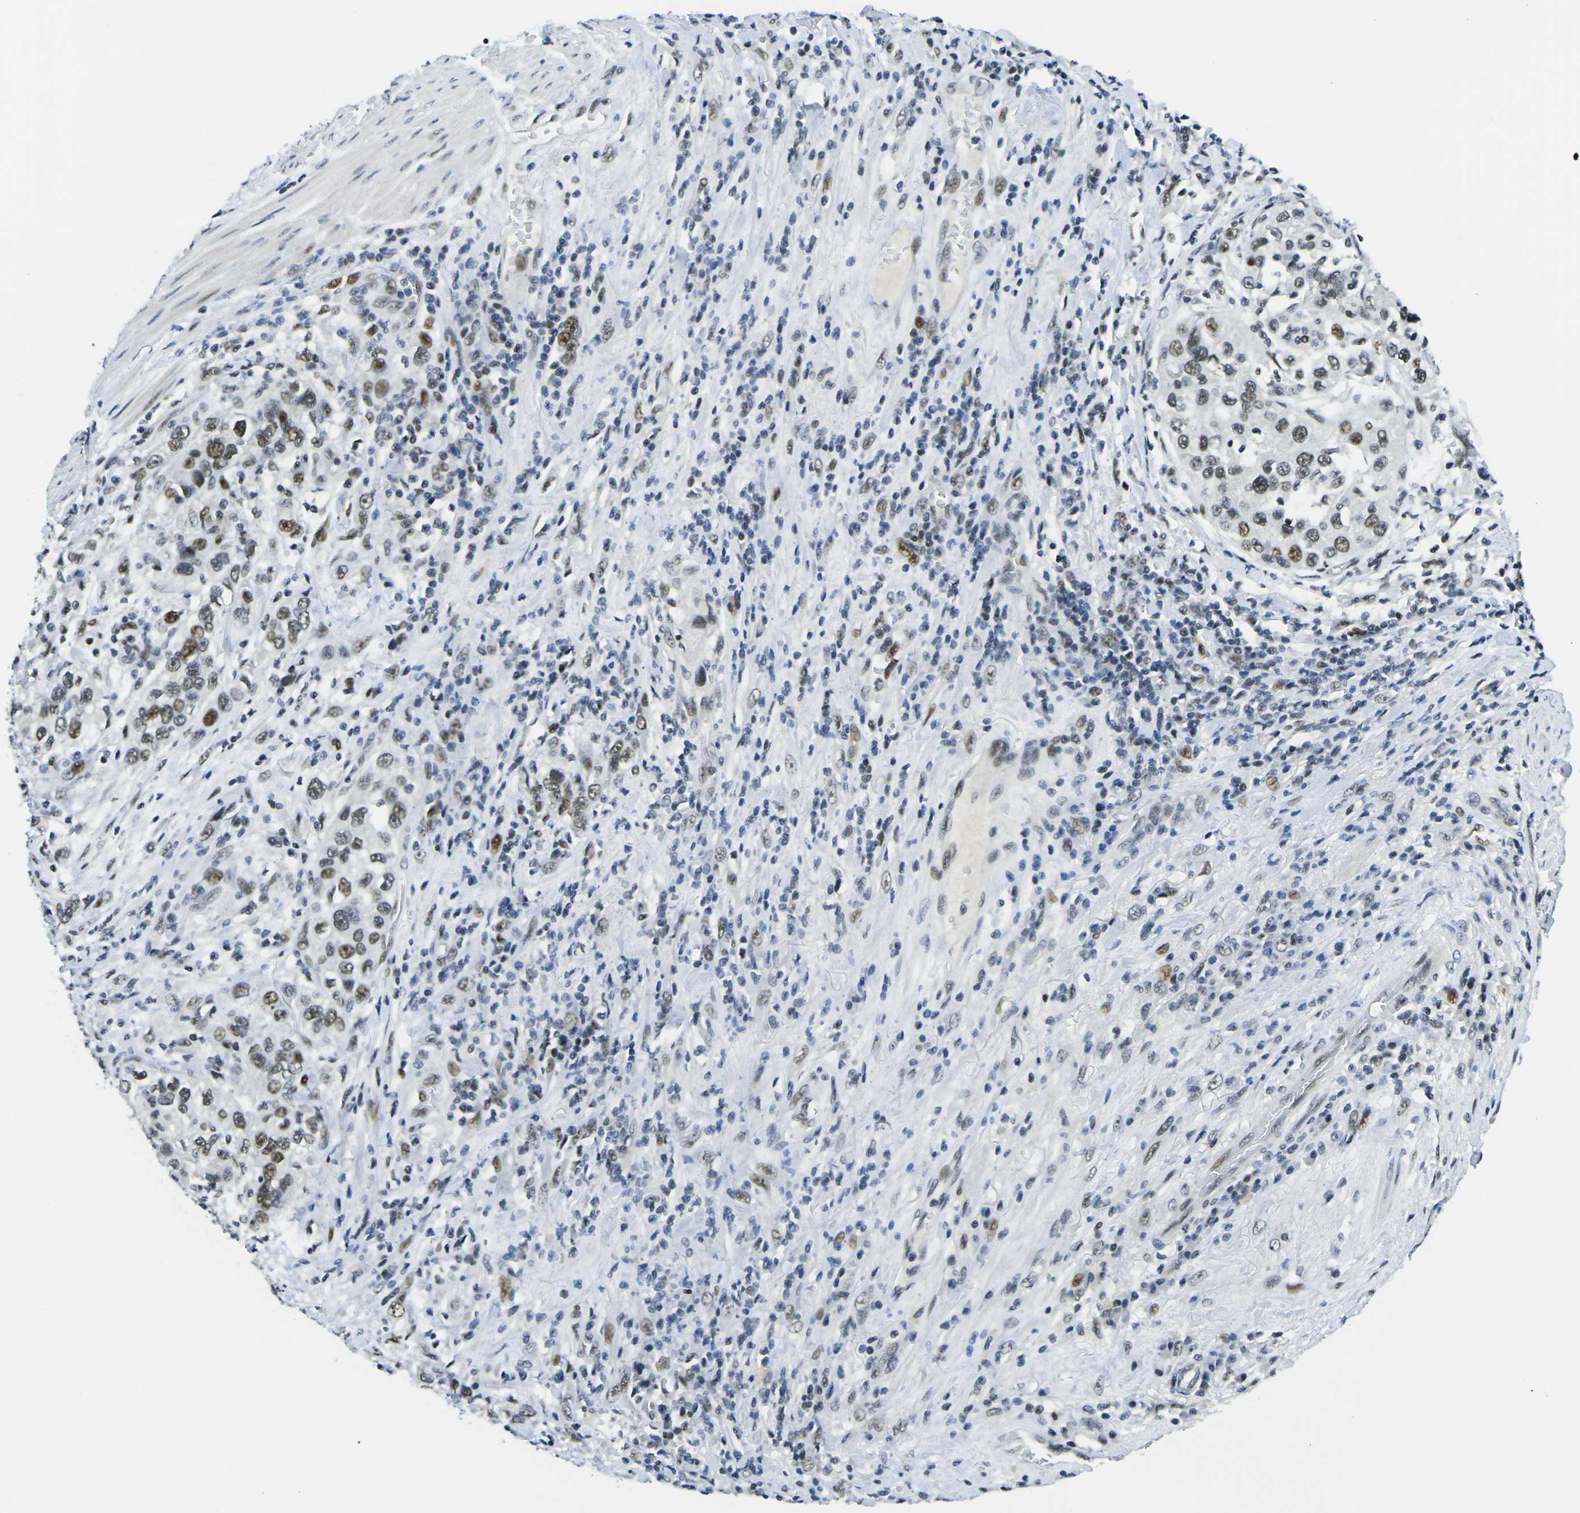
{"staining": {"intensity": "moderate", "quantity": ">75%", "location": "nuclear"}, "tissue": "urothelial cancer", "cell_type": "Tumor cells", "image_type": "cancer", "snomed": [{"axis": "morphology", "description": "Urothelial carcinoma, High grade"}, {"axis": "topography", "description": "Urinary bladder"}], "caption": "Protein expression analysis of human urothelial cancer reveals moderate nuclear positivity in about >75% of tumor cells. The staining was performed using DAB to visualize the protein expression in brown, while the nuclei were stained in blue with hematoxylin (Magnification: 20x).", "gene": "PRPF8", "patient": {"sex": "female", "age": 80}}